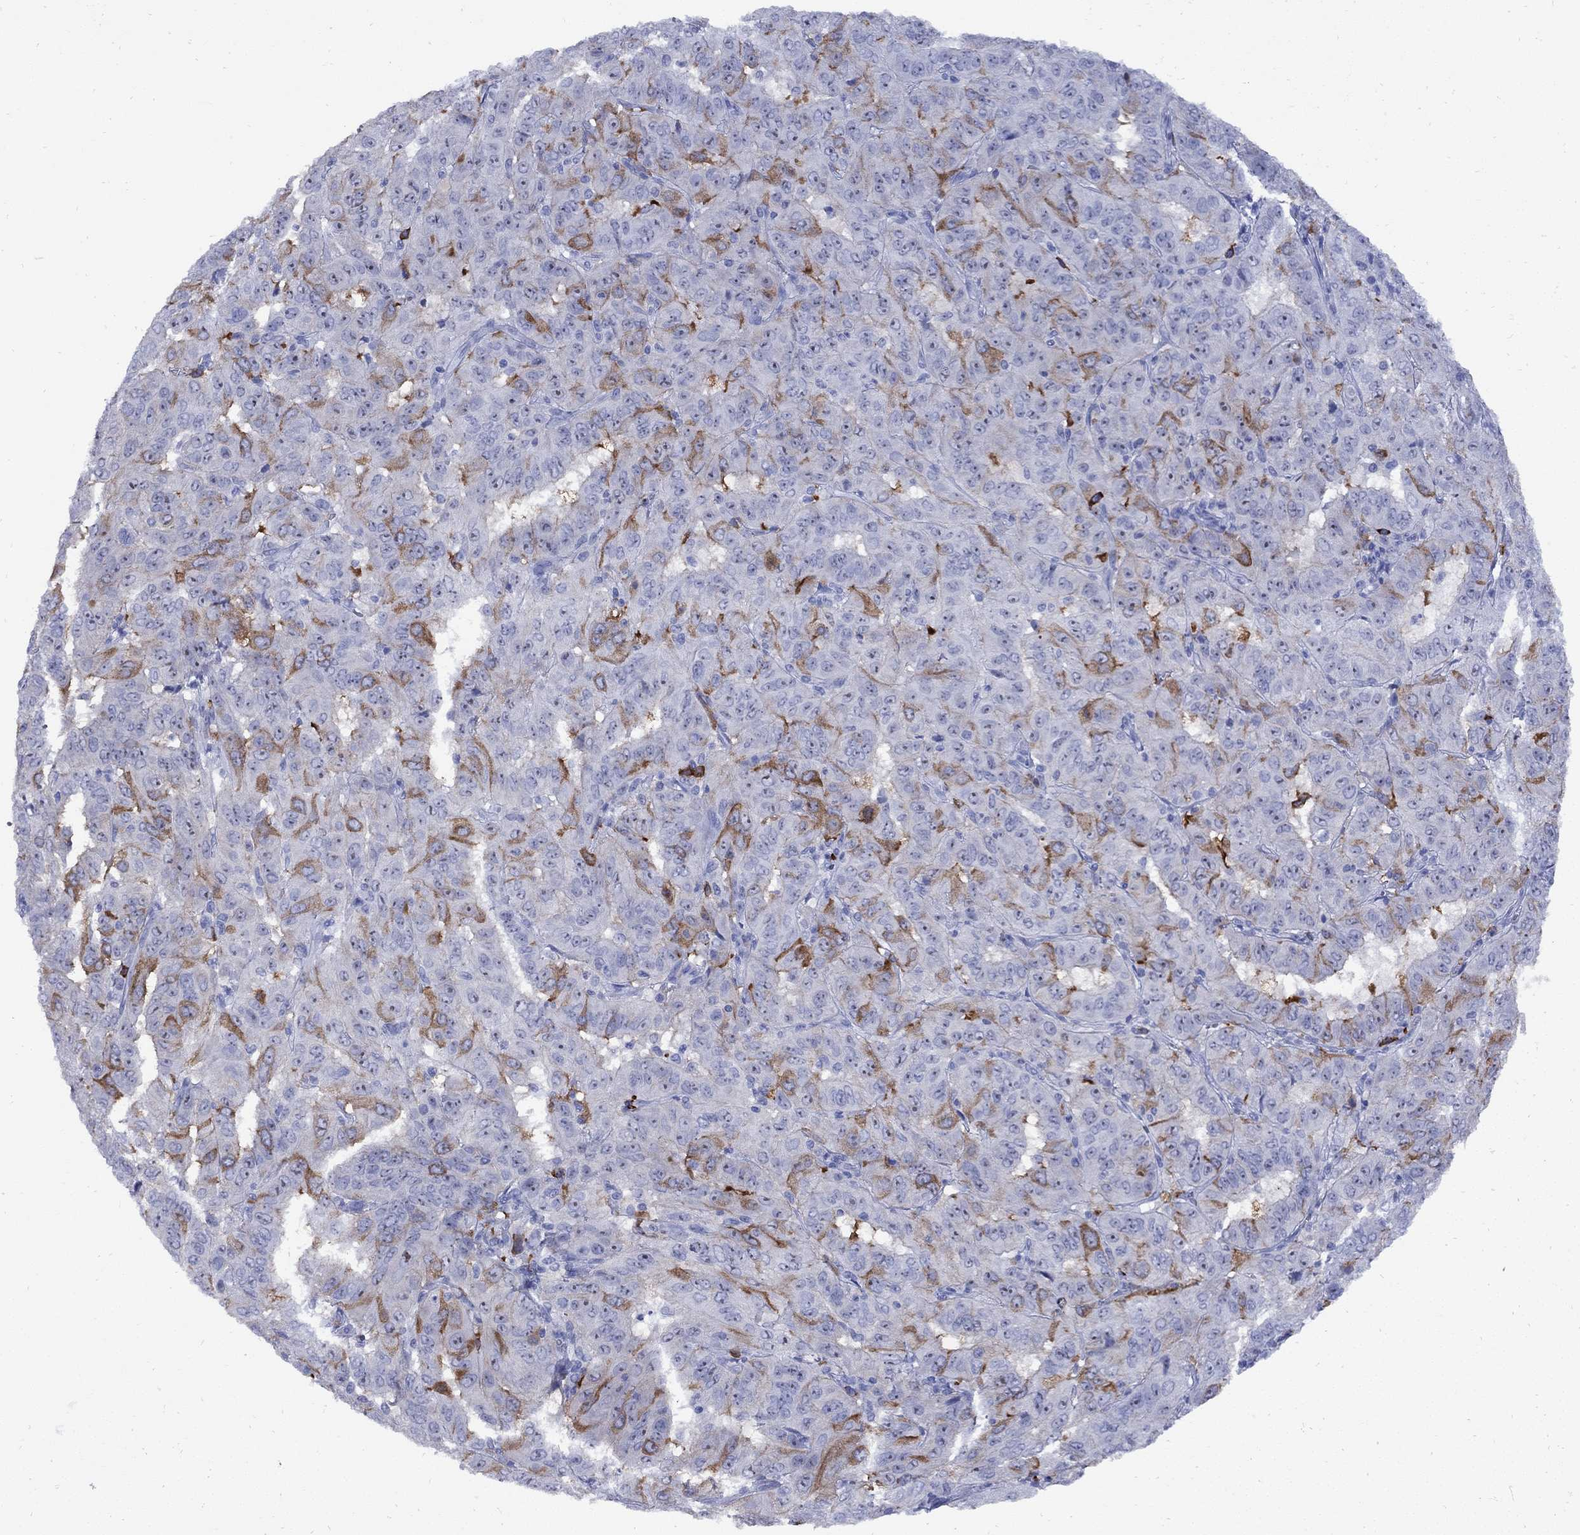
{"staining": {"intensity": "strong", "quantity": "<25%", "location": "cytoplasmic/membranous"}, "tissue": "pancreatic cancer", "cell_type": "Tumor cells", "image_type": "cancer", "snomed": [{"axis": "morphology", "description": "Adenocarcinoma, NOS"}, {"axis": "topography", "description": "Pancreas"}], "caption": "Immunohistochemistry of pancreatic cancer (adenocarcinoma) displays medium levels of strong cytoplasmic/membranous positivity in about <25% of tumor cells. (Brightfield microscopy of DAB IHC at high magnification).", "gene": "TACC3", "patient": {"sex": "male", "age": 63}}